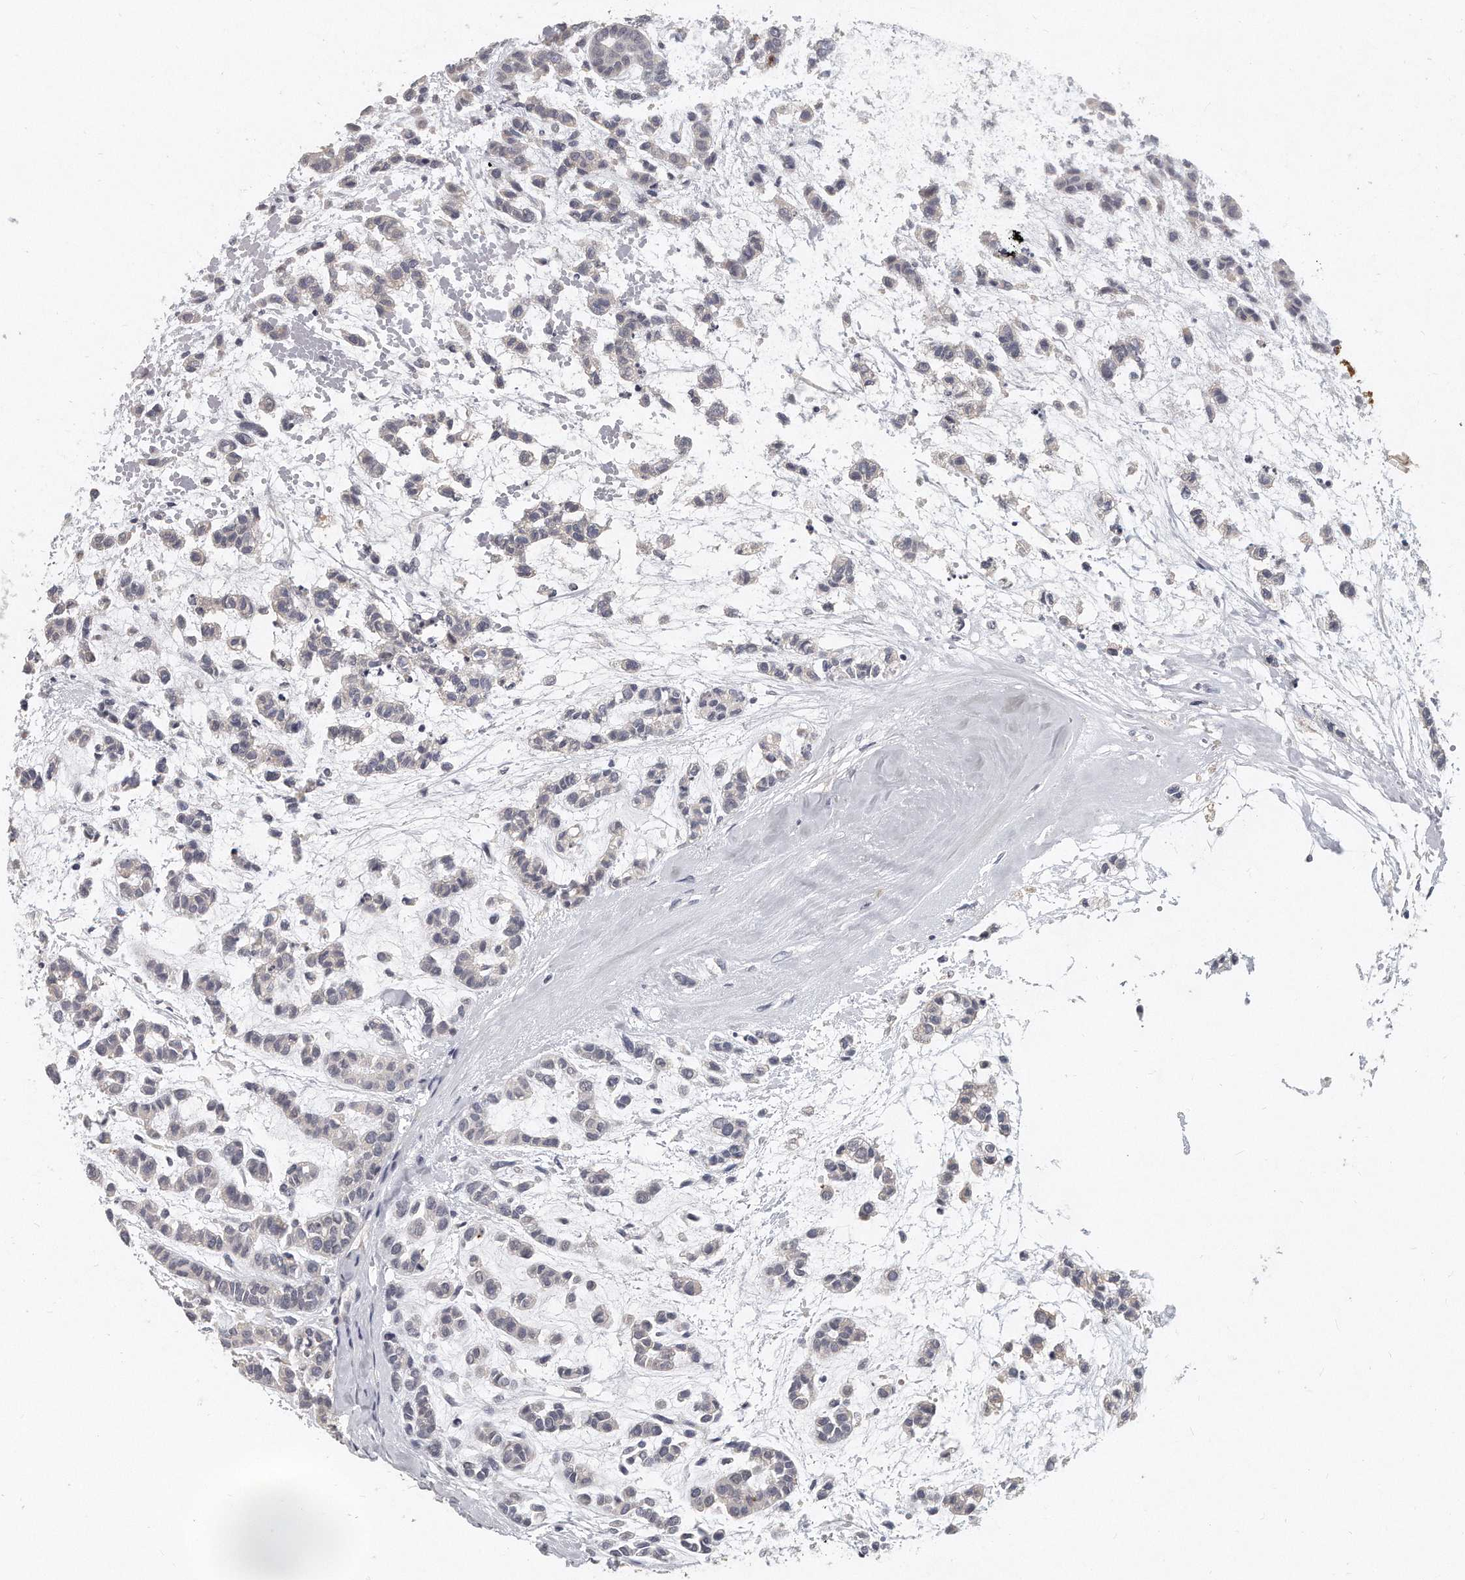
{"staining": {"intensity": "negative", "quantity": "none", "location": "none"}, "tissue": "head and neck cancer", "cell_type": "Tumor cells", "image_type": "cancer", "snomed": [{"axis": "morphology", "description": "Adenocarcinoma, NOS"}, {"axis": "morphology", "description": "Adenoma, NOS"}, {"axis": "topography", "description": "Head-Neck"}], "caption": "This micrograph is of head and neck cancer (adenocarcinoma) stained with IHC to label a protein in brown with the nuclei are counter-stained blue. There is no positivity in tumor cells.", "gene": "KLHL7", "patient": {"sex": "female", "age": 55}}